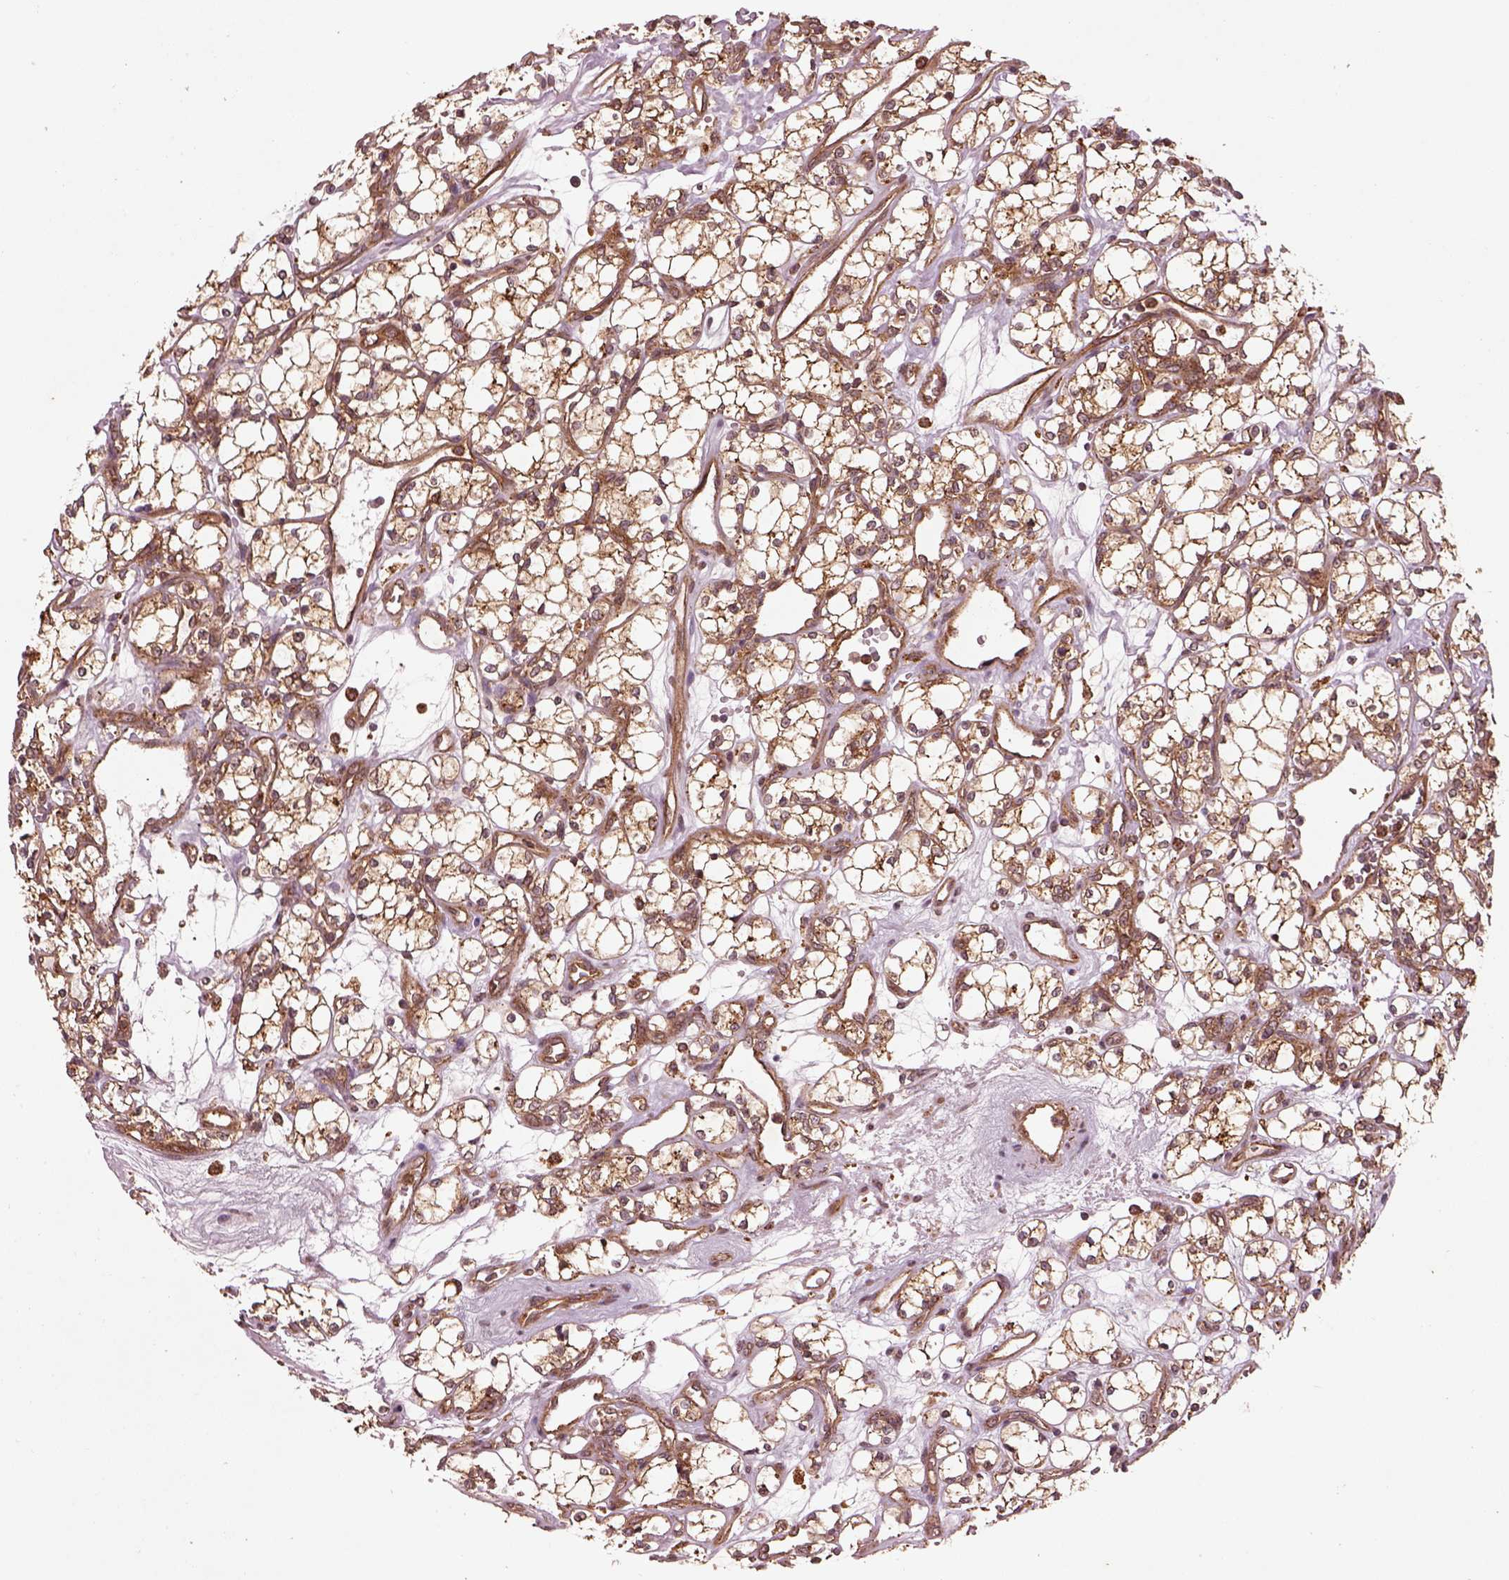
{"staining": {"intensity": "strong", "quantity": "25%-75%", "location": "cytoplasmic/membranous"}, "tissue": "renal cancer", "cell_type": "Tumor cells", "image_type": "cancer", "snomed": [{"axis": "morphology", "description": "Adenocarcinoma, NOS"}, {"axis": "topography", "description": "Kidney"}], "caption": "The photomicrograph shows staining of renal cancer (adenocarcinoma), revealing strong cytoplasmic/membranous protein expression (brown color) within tumor cells. (Brightfield microscopy of DAB IHC at high magnification).", "gene": "WASHC2A", "patient": {"sex": "female", "age": 69}}